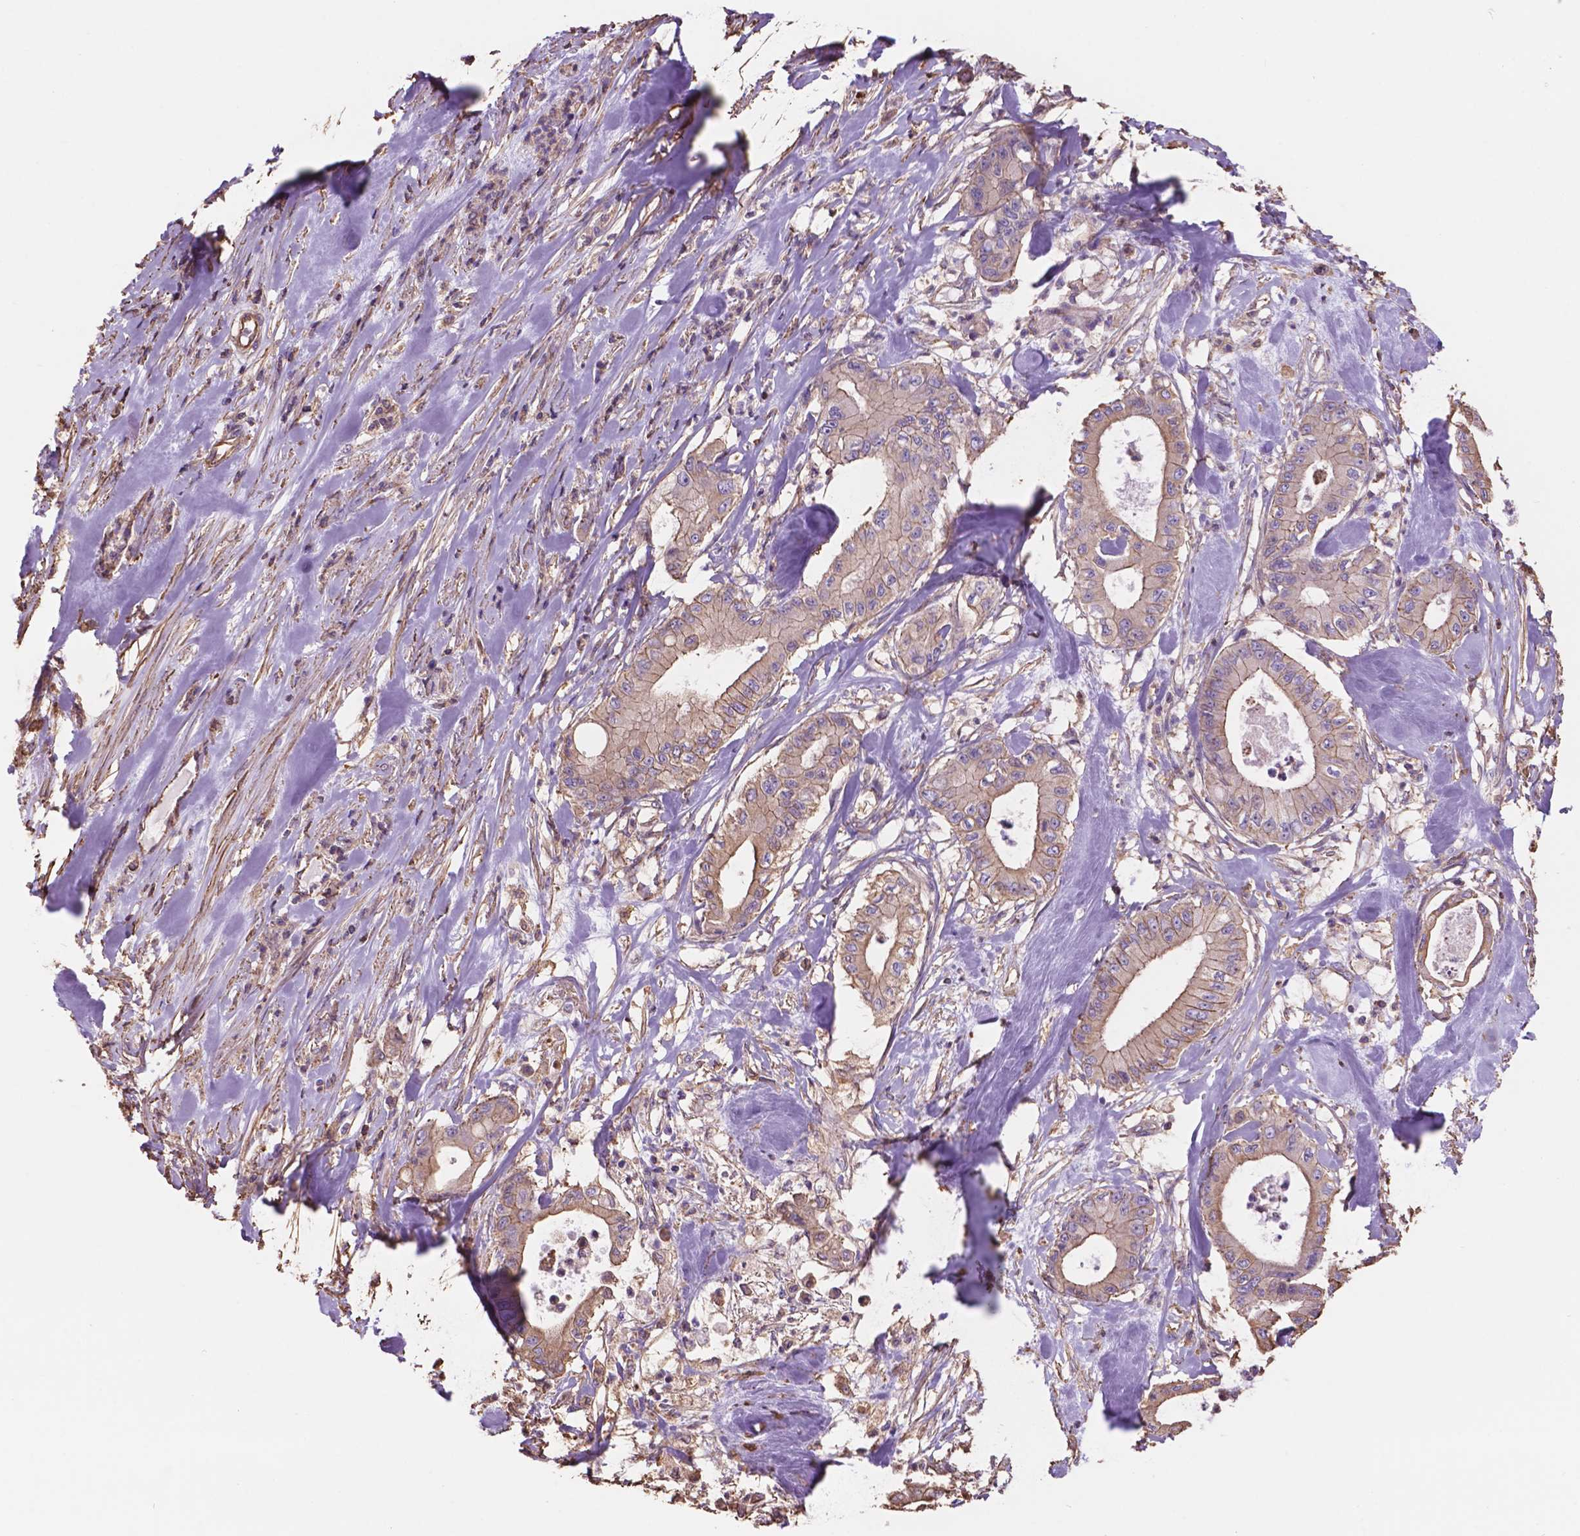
{"staining": {"intensity": "moderate", "quantity": ">75%", "location": "cytoplasmic/membranous"}, "tissue": "pancreatic cancer", "cell_type": "Tumor cells", "image_type": "cancer", "snomed": [{"axis": "morphology", "description": "Adenocarcinoma, NOS"}, {"axis": "topography", "description": "Pancreas"}], "caption": "Immunohistochemistry histopathology image of pancreatic cancer (adenocarcinoma) stained for a protein (brown), which shows medium levels of moderate cytoplasmic/membranous positivity in approximately >75% of tumor cells.", "gene": "NIPA2", "patient": {"sex": "male", "age": 71}}